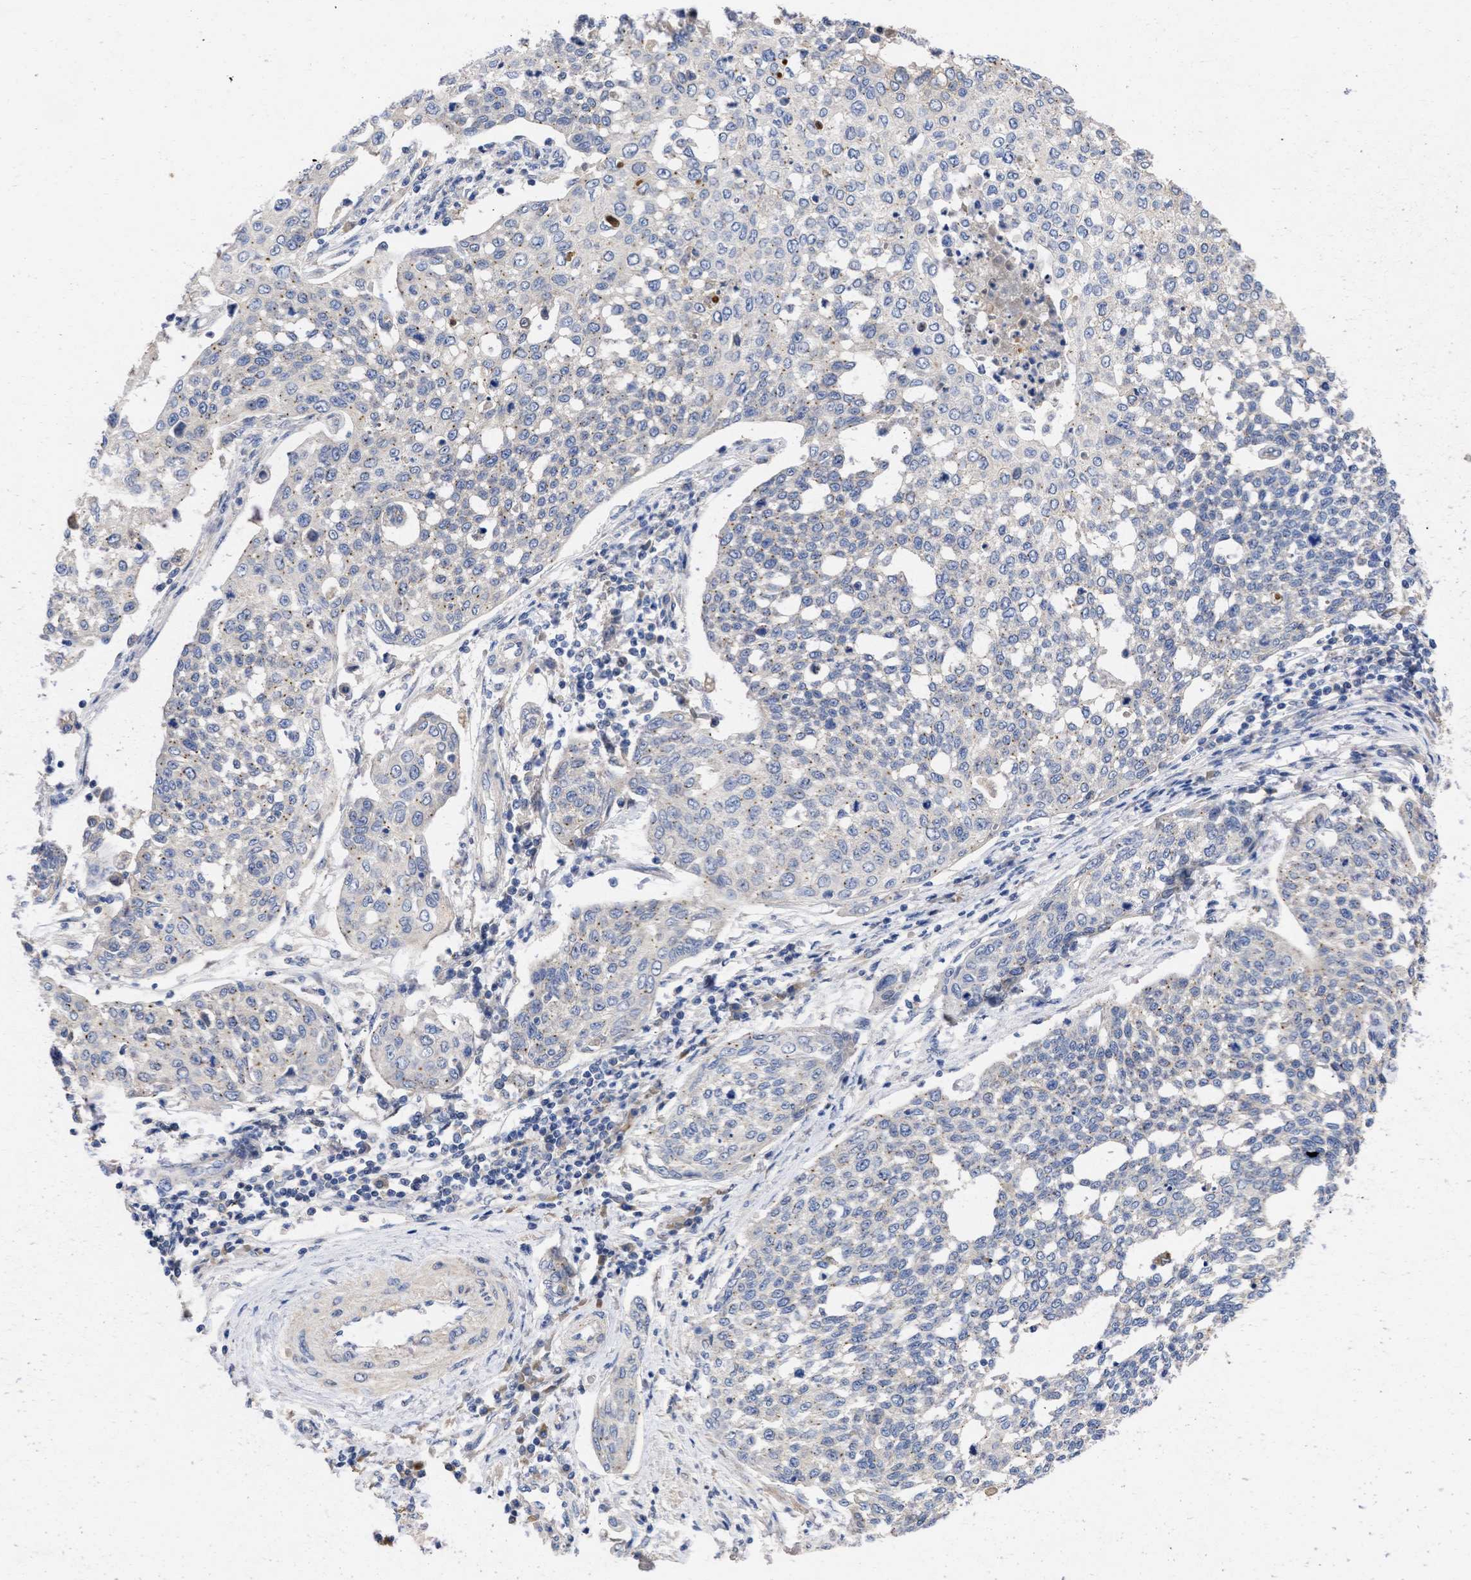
{"staining": {"intensity": "negative", "quantity": "none", "location": "none"}, "tissue": "cervical cancer", "cell_type": "Tumor cells", "image_type": "cancer", "snomed": [{"axis": "morphology", "description": "Squamous cell carcinoma, NOS"}, {"axis": "topography", "description": "Cervix"}], "caption": "Tumor cells show no significant staining in squamous cell carcinoma (cervical).", "gene": "ARHGEF4", "patient": {"sex": "female", "age": 34}}